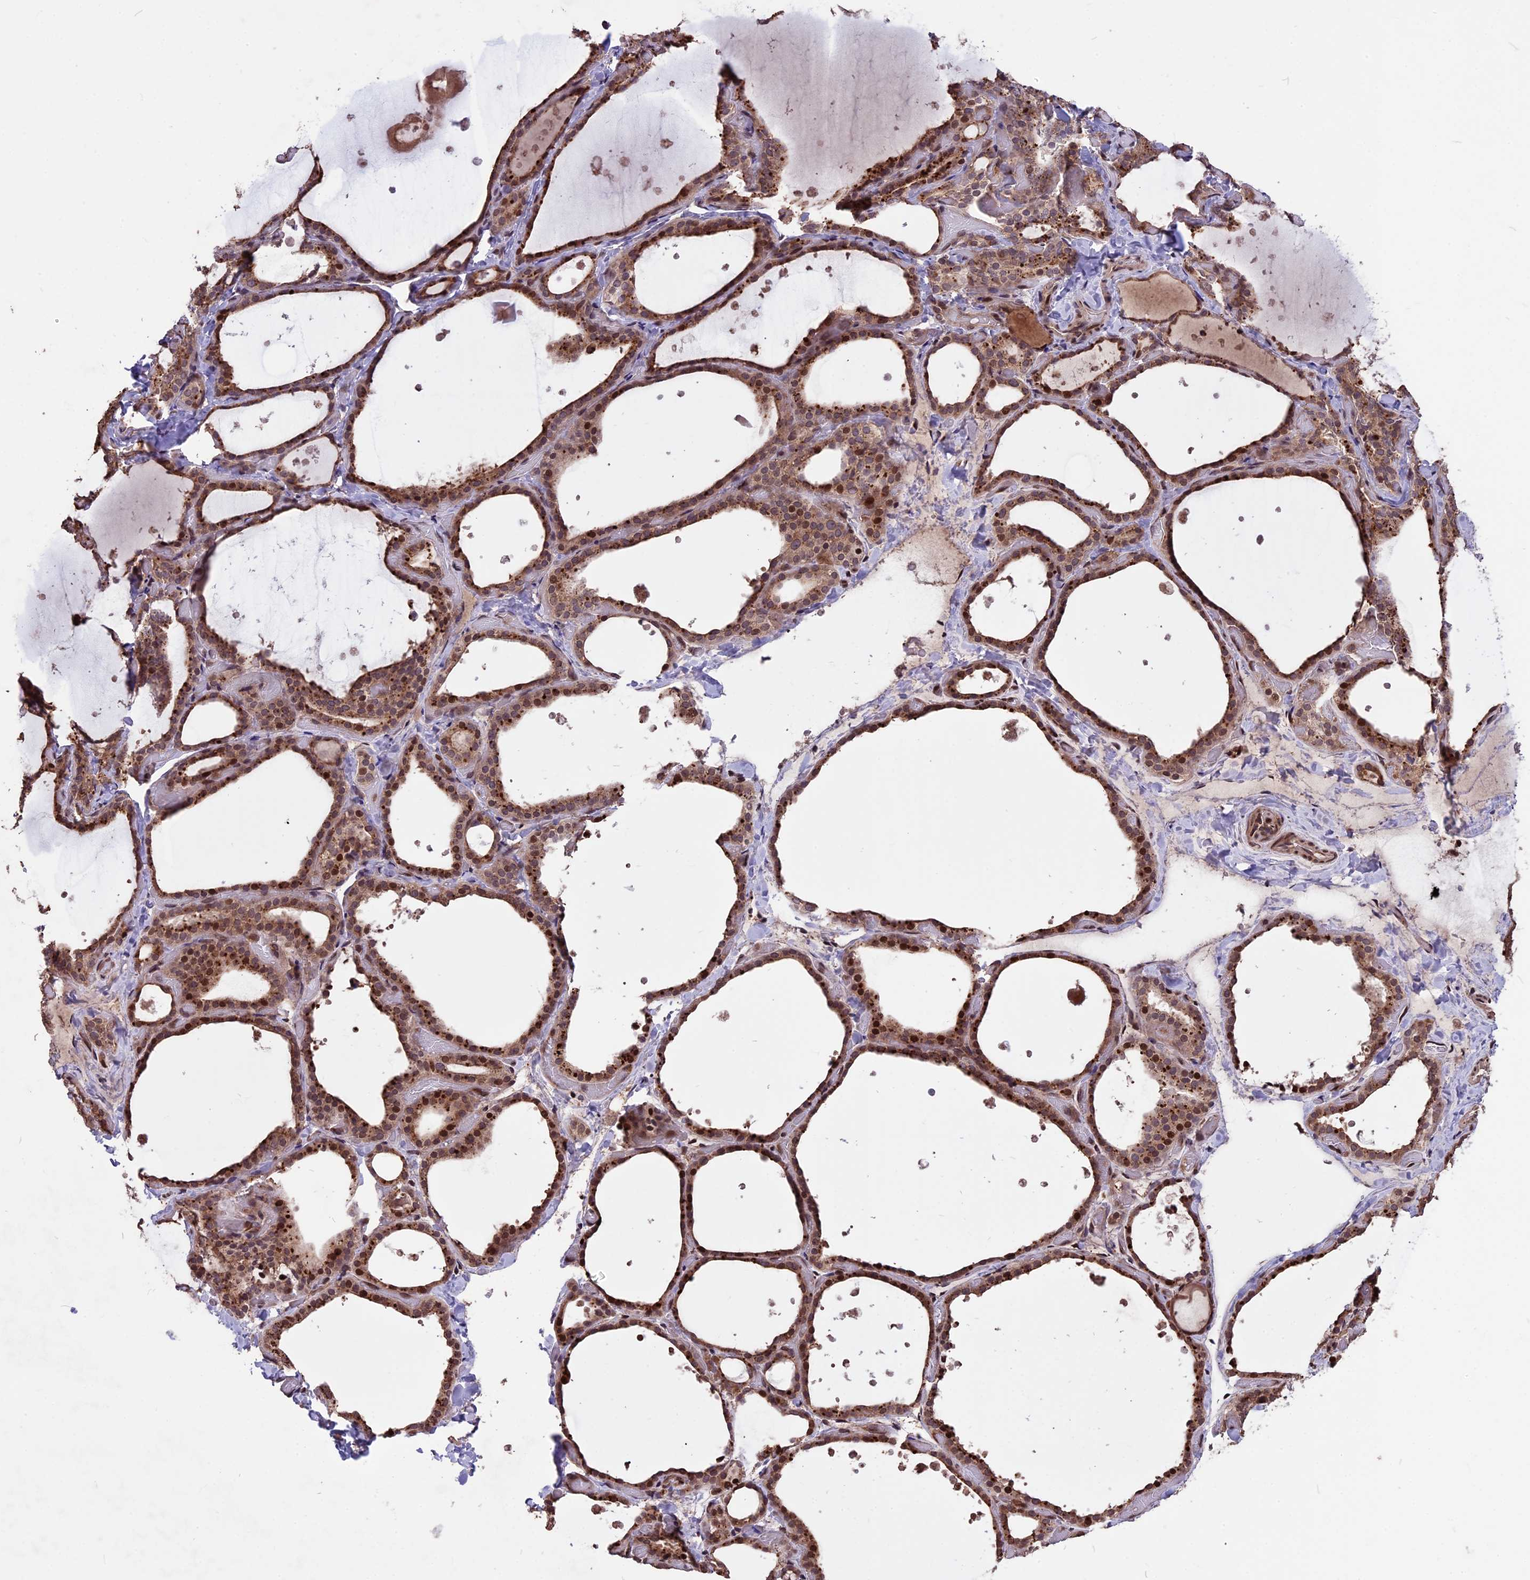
{"staining": {"intensity": "moderate", "quantity": ">75%", "location": "cytoplasmic/membranous,nuclear"}, "tissue": "thyroid gland", "cell_type": "Glandular cells", "image_type": "normal", "snomed": [{"axis": "morphology", "description": "Normal tissue, NOS"}, {"axis": "topography", "description": "Thyroid gland"}], "caption": "A high-resolution photomicrograph shows IHC staining of benign thyroid gland, which exhibits moderate cytoplasmic/membranous,nuclear staining in about >75% of glandular cells.", "gene": "ZNF598", "patient": {"sex": "female", "age": 44}}